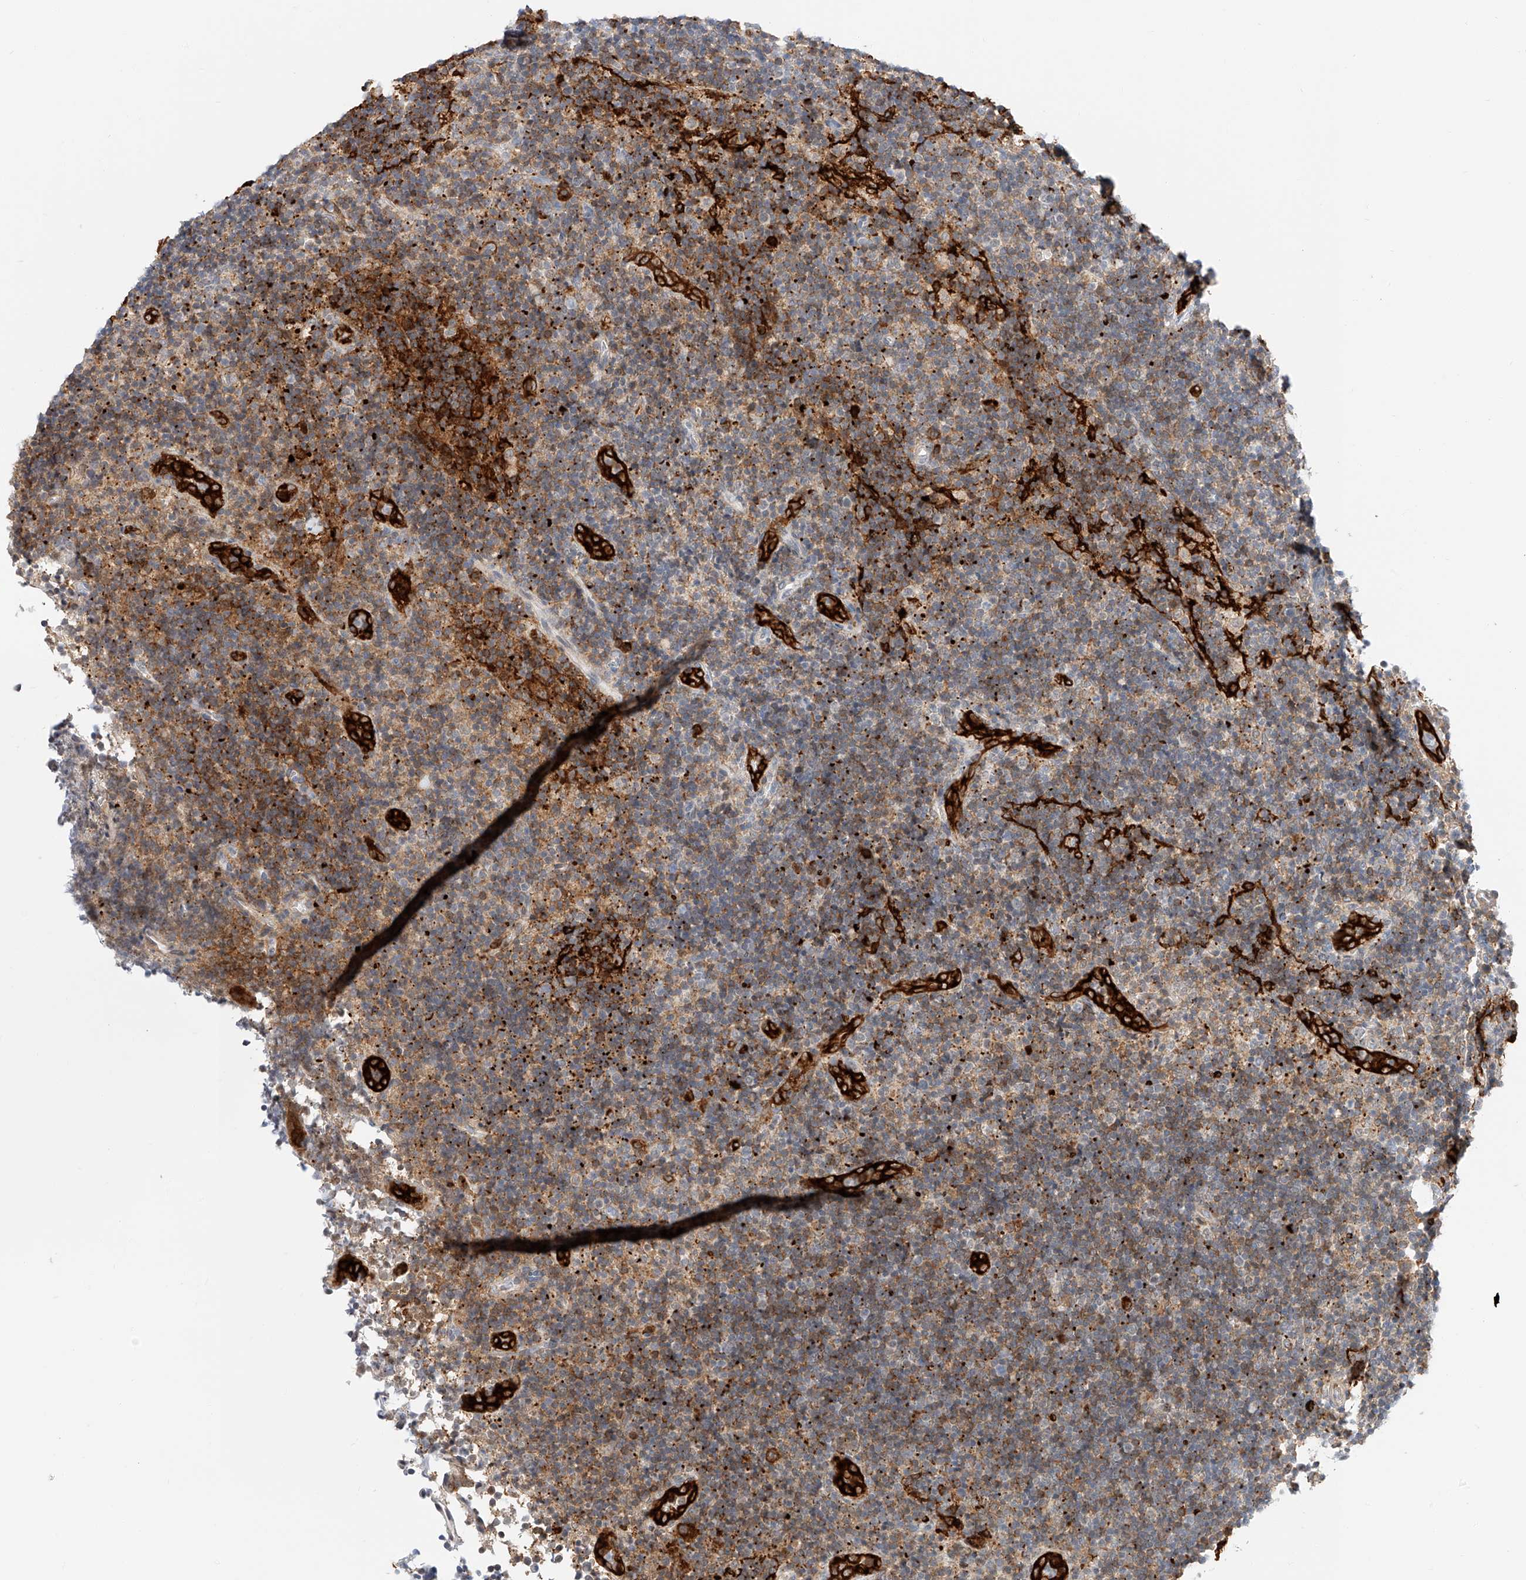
{"staining": {"intensity": "negative", "quantity": "none", "location": "none"}, "tissue": "lymph node", "cell_type": "Germinal center cells", "image_type": "normal", "snomed": [{"axis": "morphology", "description": "Normal tissue, NOS"}, {"axis": "topography", "description": "Lymph node"}], "caption": "Immunohistochemistry image of benign lymph node: lymph node stained with DAB (3,3'-diaminobenzidine) exhibits no significant protein positivity in germinal center cells.", "gene": "CARMIL1", "patient": {"sex": "female", "age": 22}}